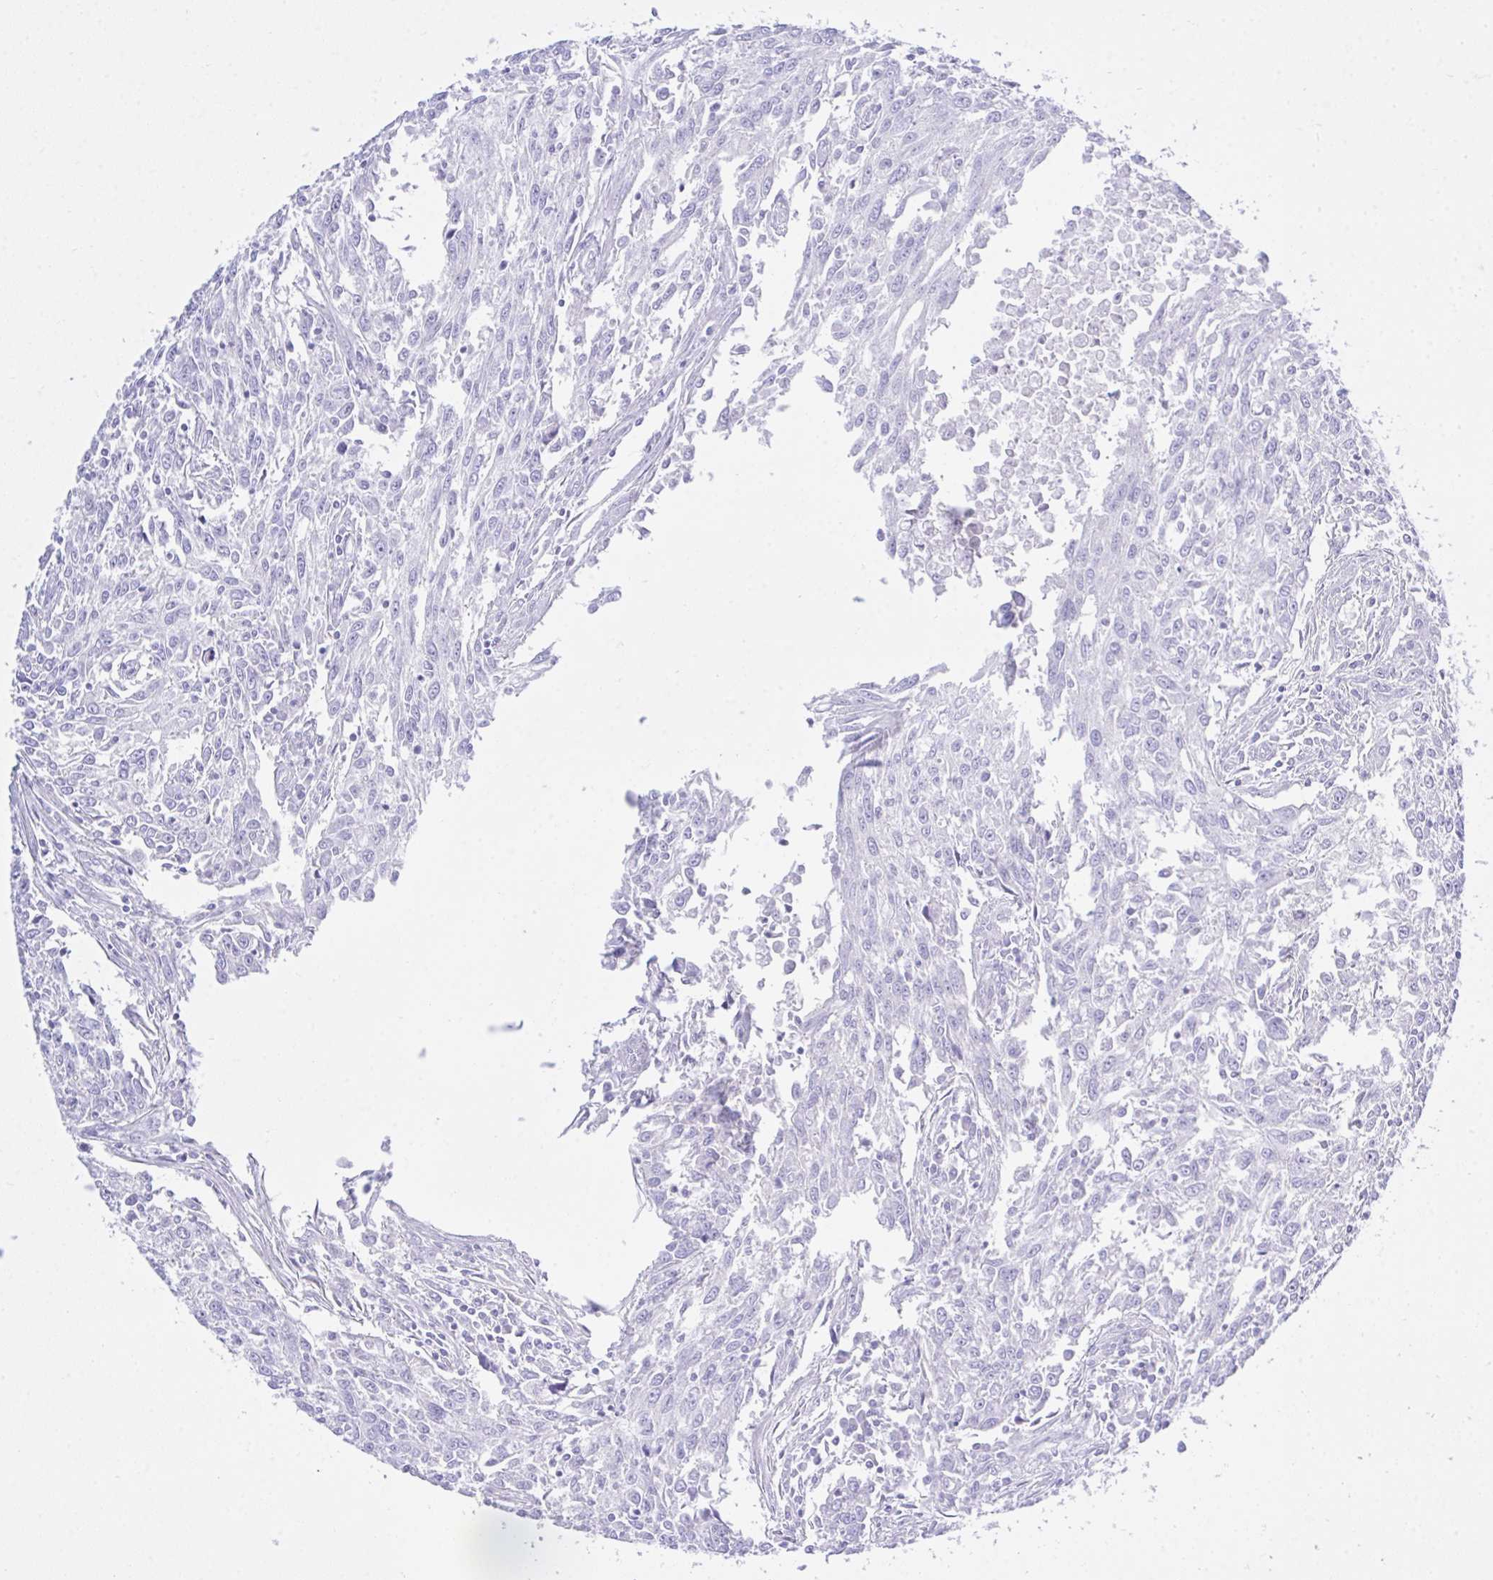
{"staining": {"intensity": "negative", "quantity": "none", "location": "none"}, "tissue": "breast cancer", "cell_type": "Tumor cells", "image_type": "cancer", "snomed": [{"axis": "morphology", "description": "Duct carcinoma"}, {"axis": "topography", "description": "Breast"}], "caption": "DAB immunohistochemical staining of human breast cancer shows no significant expression in tumor cells.", "gene": "BEX5", "patient": {"sex": "female", "age": 50}}